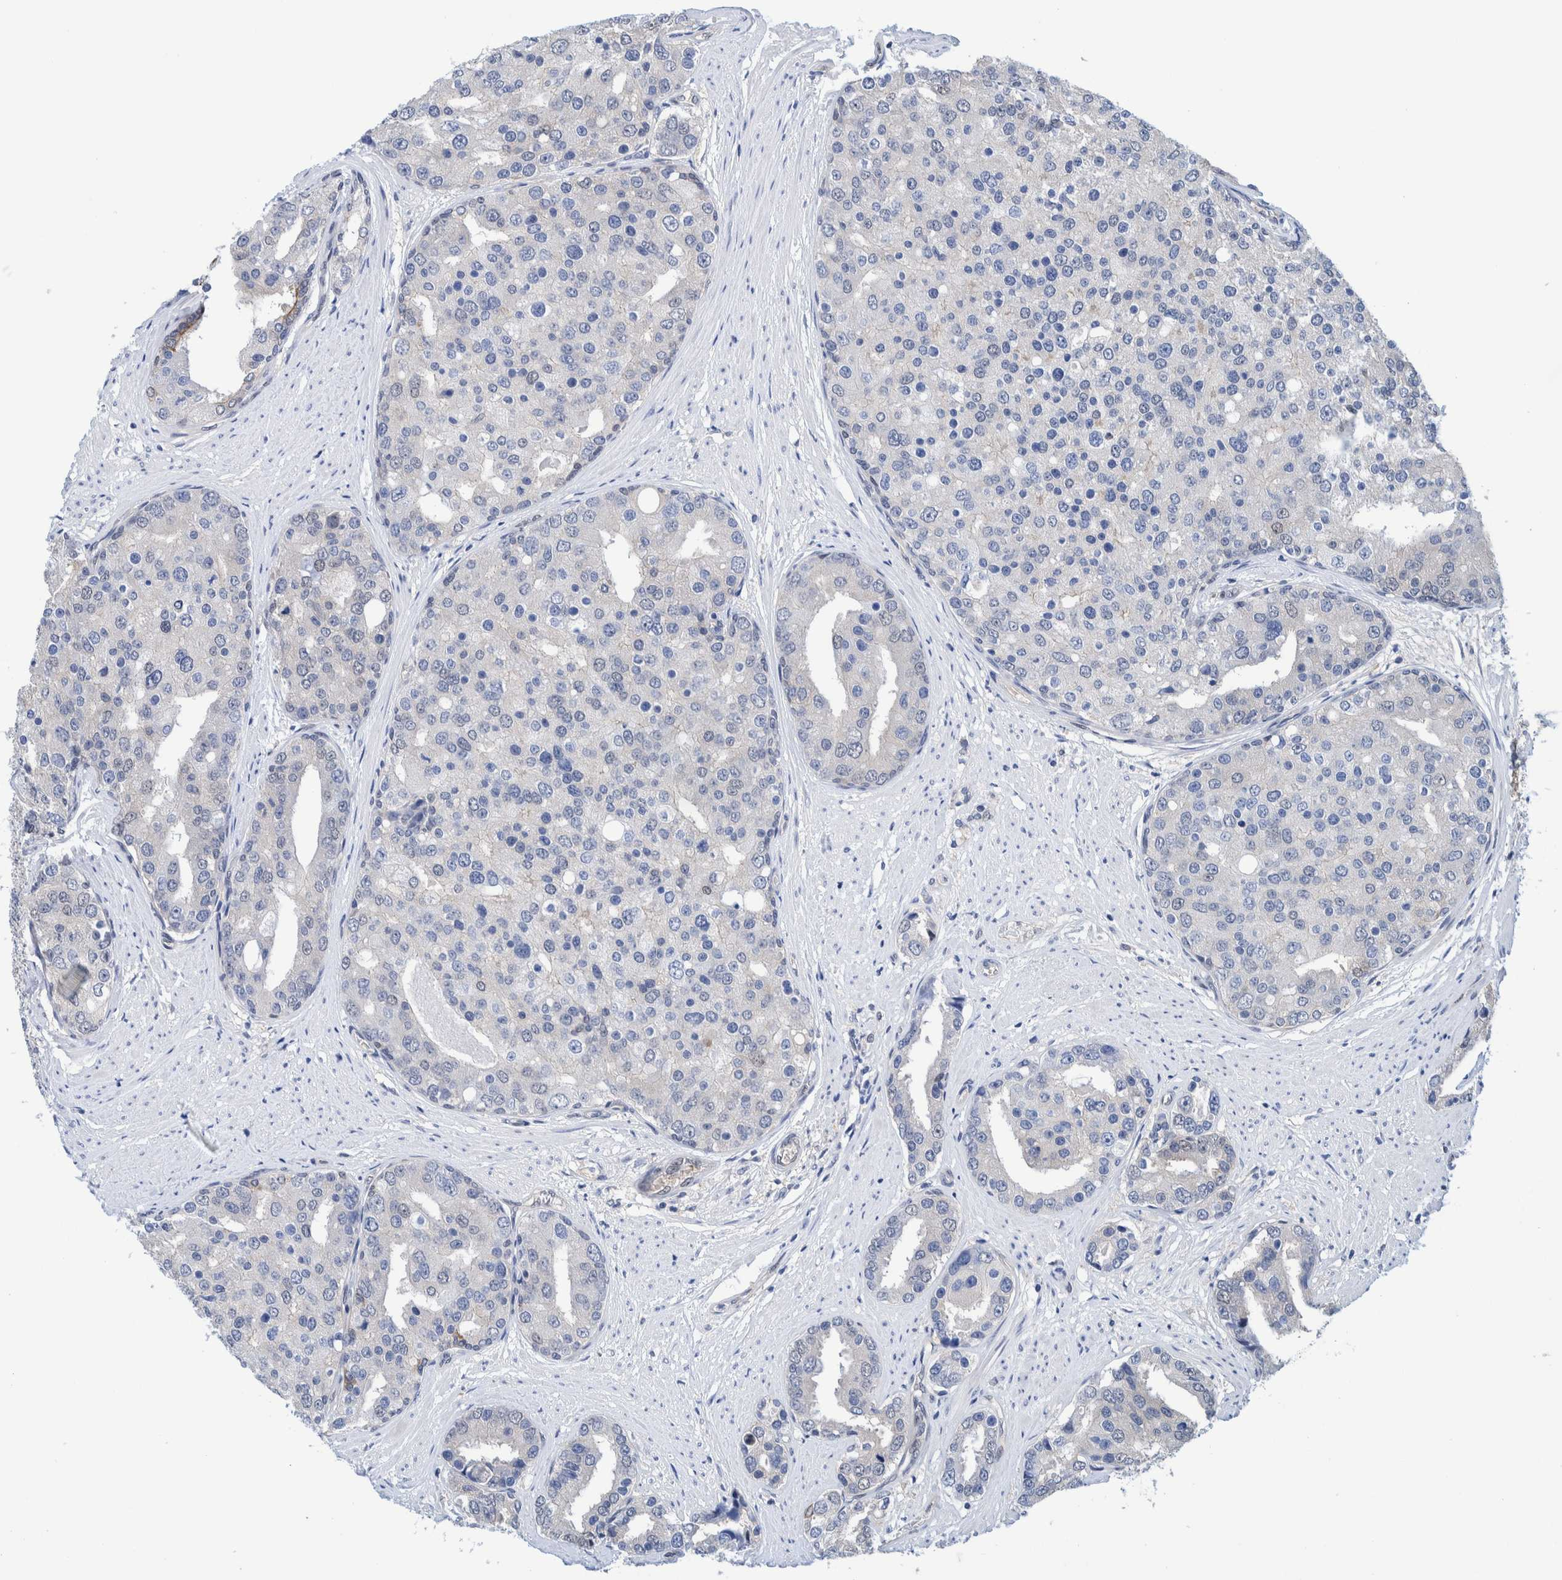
{"staining": {"intensity": "negative", "quantity": "none", "location": "none"}, "tissue": "prostate cancer", "cell_type": "Tumor cells", "image_type": "cancer", "snomed": [{"axis": "morphology", "description": "Adenocarcinoma, High grade"}, {"axis": "topography", "description": "Prostate"}], "caption": "Immunohistochemistry (IHC) histopathology image of prostate adenocarcinoma (high-grade) stained for a protein (brown), which exhibits no staining in tumor cells. (Brightfield microscopy of DAB immunohistochemistry (IHC) at high magnification).", "gene": "PFAS", "patient": {"sex": "male", "age": 50}}